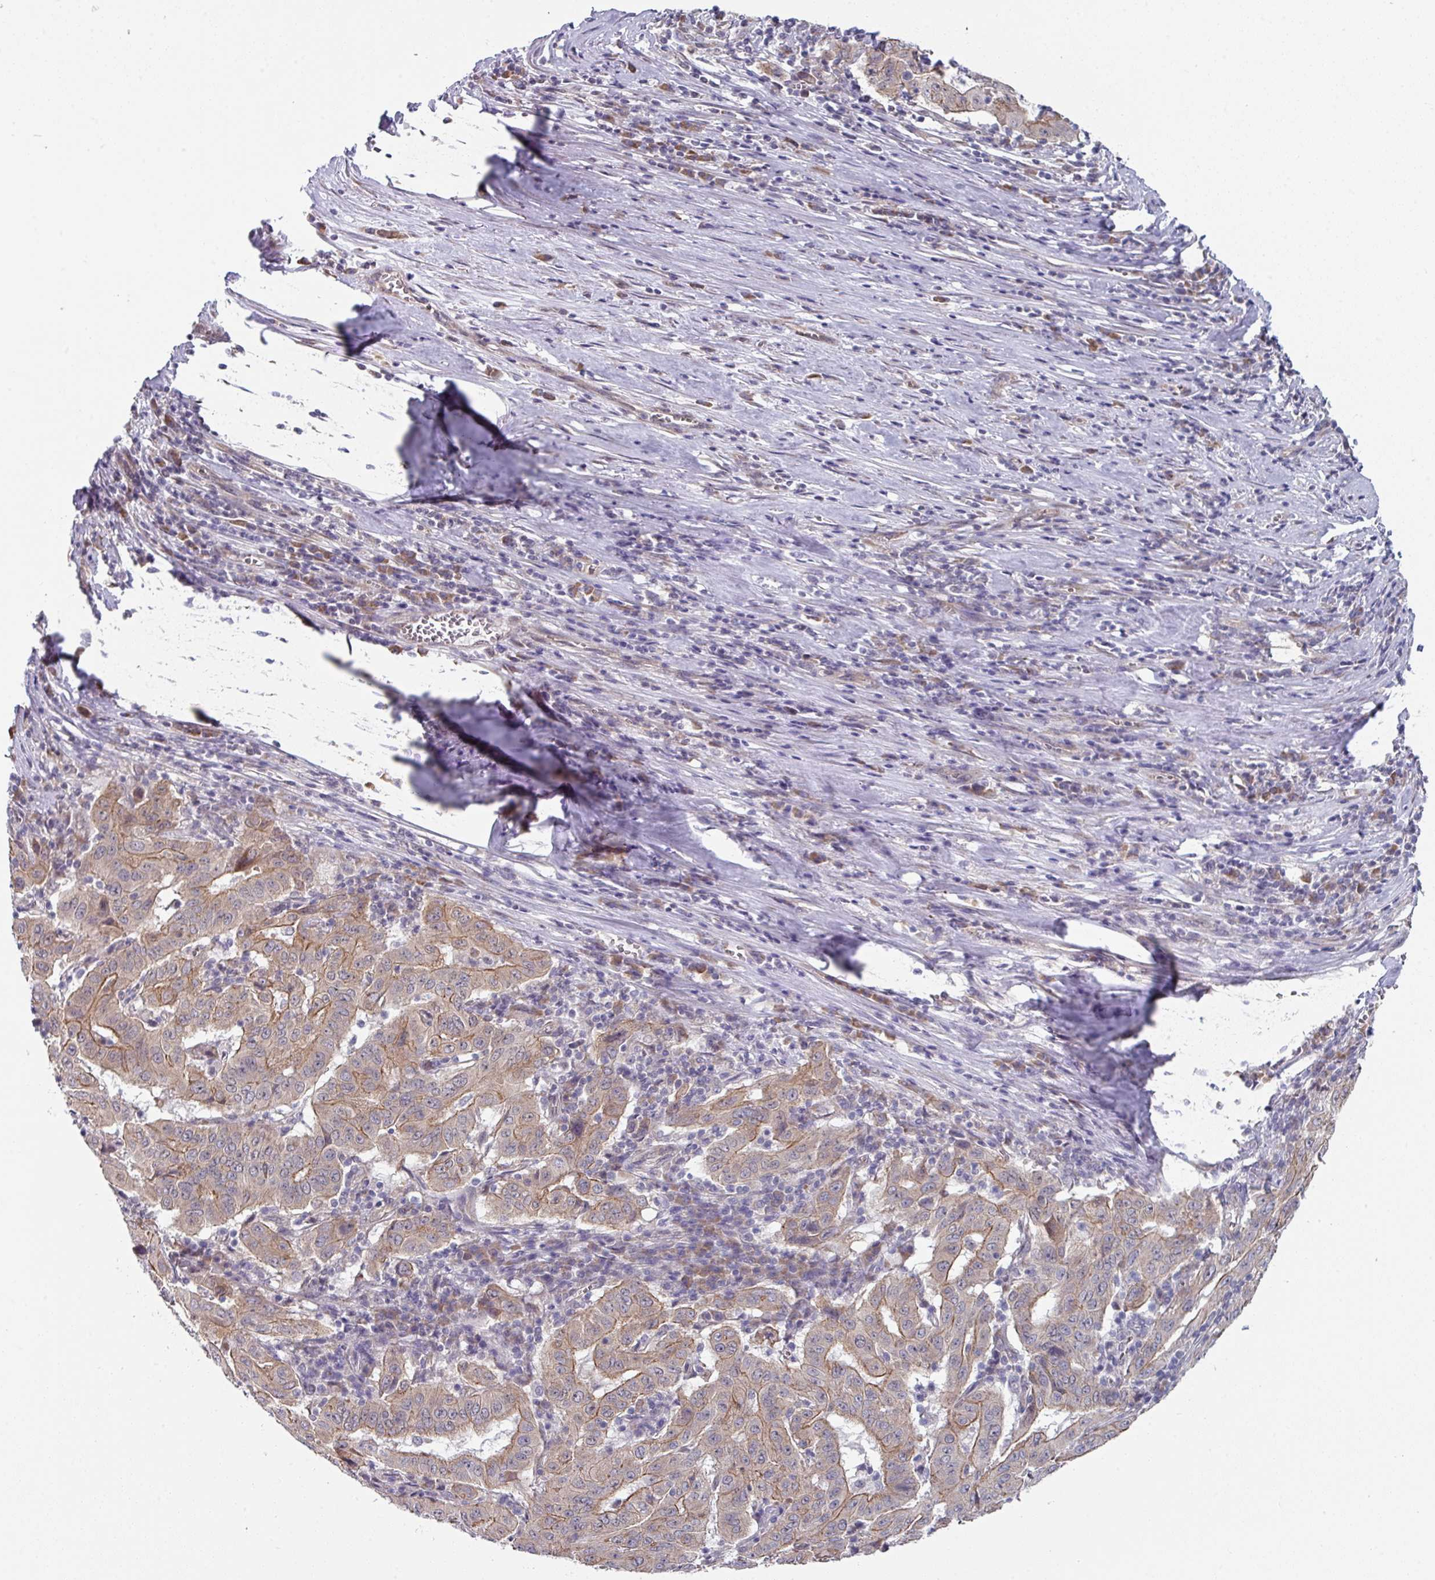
{"staining": {"intensity": "moderate", "quantity": "25%-75%", "location": "cytoplasmic/membranous"}, "tissue": "pancreatic cancer", "cell_type": "Tumor cells", "image_type": "cancer", "snomed": [{"axis": "morphology", "description": "Adenocarcinoma, NOS"}, {"axis": "topography", "description": "Pancreas"}], "caption": "Tumor cells display moderate cytoplasmic/membranous positivity in about 25%-75% of cells in pancreatic adenocarcinoma.", "gene": "TMED5", "patient": {"sex": "male", "age": 63}}